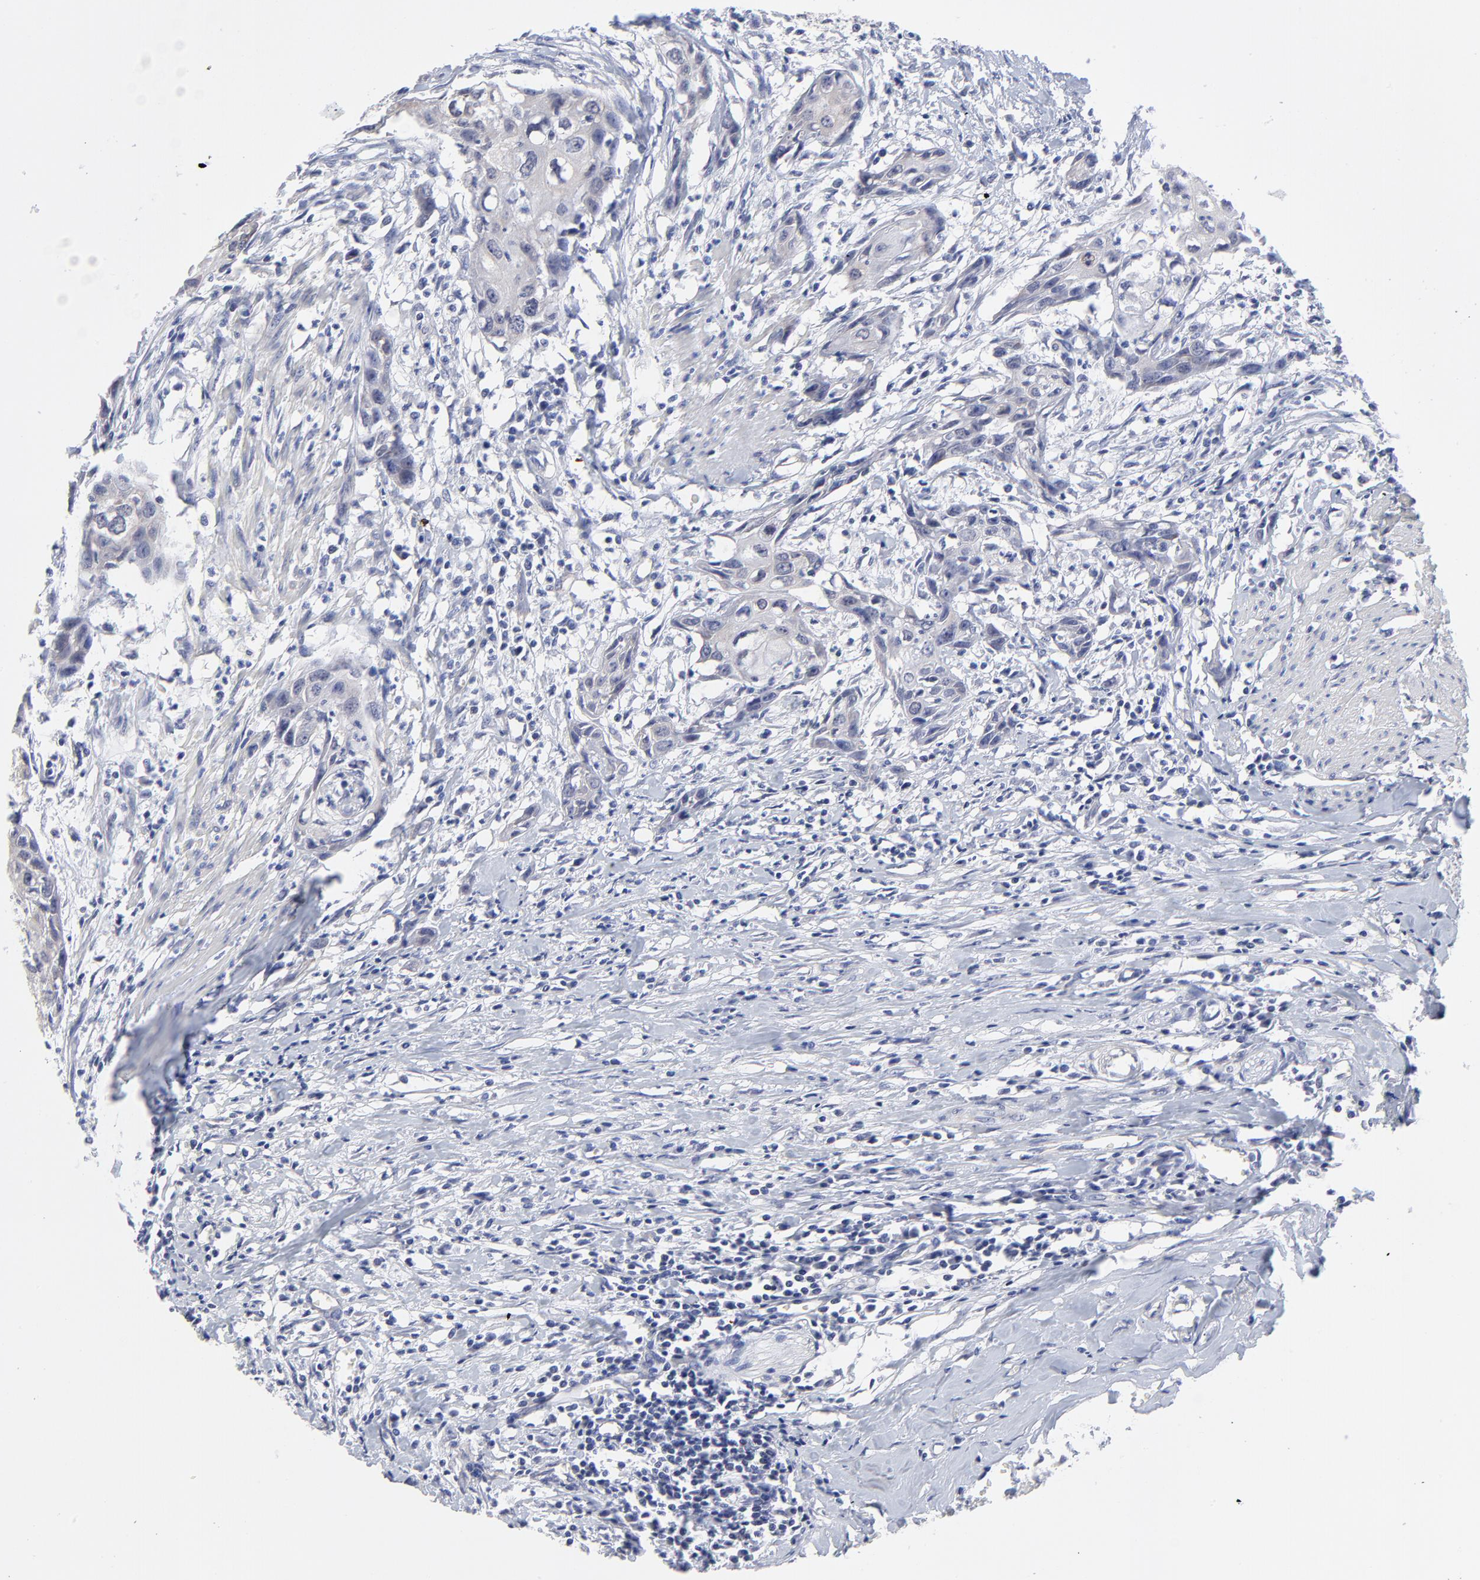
{"staining": {"intensity": "negative", "quantity": "none", "location": "none"}, "tissue": "urothelial cancer", "cell_type": "Tumor cells", "image_type": "cancer", "snomed": [{"axis": "morphology", "description": "Urothelial carcinoma, High grade"}, {"axis": "topography", "description": "Urinary bladder"}], "caption": "DAB (3,3'-diaminobenzidine) immunohistochemical staining of human urothelial carcinoma (high-grade) shows no significant staining in tumor cells. (Immunohistochemistry (ihc), brightfield microscopy, high magnification).", "gene": "FBXO8", "patient": {"sex": "male", "age": 54}}